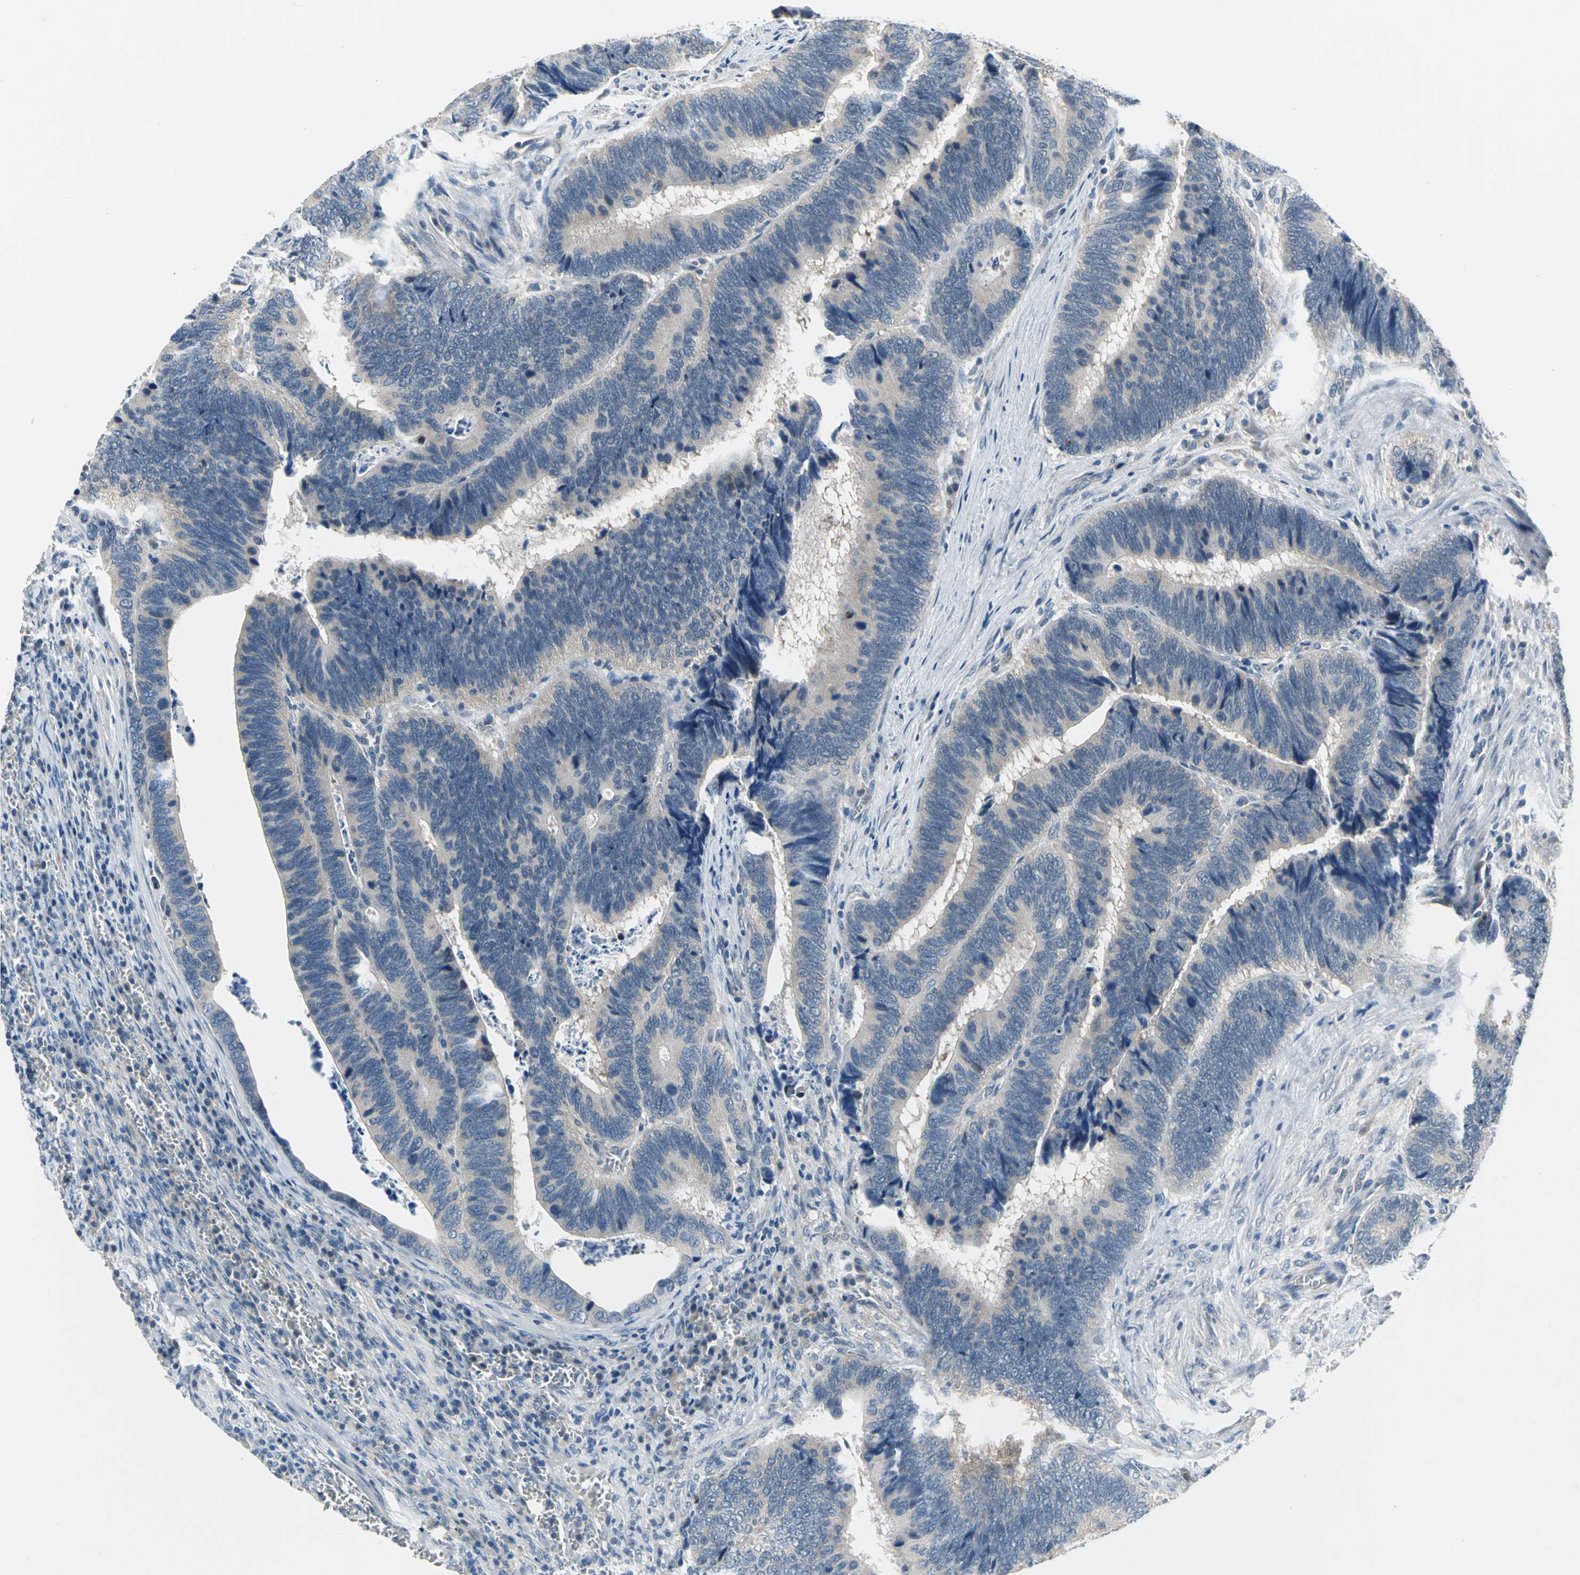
{"staining": {"intensity": "weak", "quantity": "25%-75%", "location": "cytoplasmic/membranous"}, "tissue": "colorectal cancer", "cell_type": "Tumor cells", "image_type": "cancer", "snomed": [{"axis": "morphology", "description": "Adenocarcinoma, NOS"}, {"axis": "topography", "description": "Colon"}], "caption": "Tumor cells demonstrate low levels of weak cytoplasmic/membranous expression in approximately 25%-75% of cells in colorectal cancer.", "gene": "ZNF415", "patient": {"sex": "male", "age": 72}}